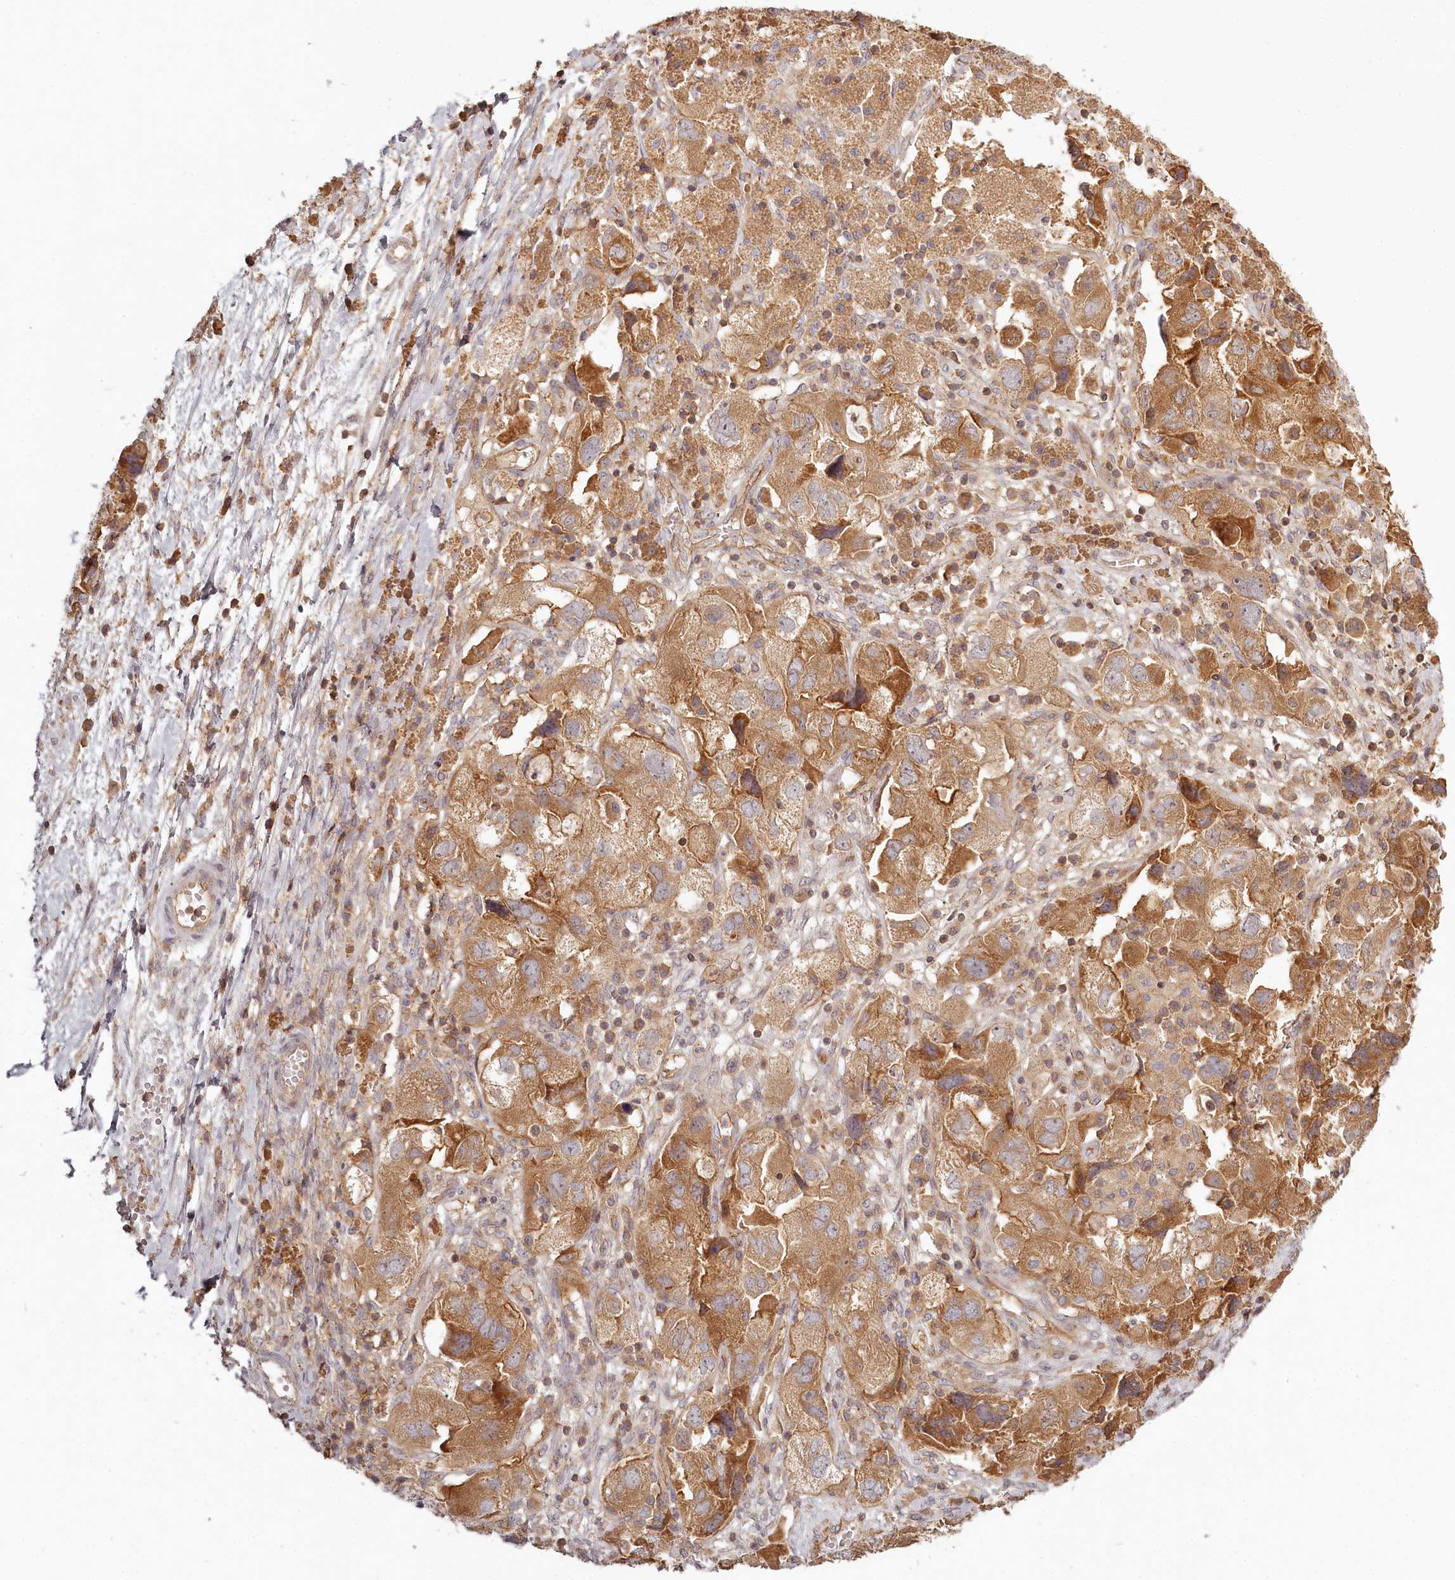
{"staining": {"intensity": "moderate", "quantity": ">75%", "location": "cytoplasmic/membranous"}, "tissue": "ovarian cancer", "cell_type": "Tumor cells", "image_type": "cancer", "snomed": [{"axis": "morphology", "description": "Carcinoma, NOS"}, {"axis": "morphology", "description": "Cystadenocarcinoma, serous, NOS"}, {"axis": "topography", "description": "Ovary"}], "caption": "DAB immunohistochemical staining of human carcinoma (ovarian) exhibits moderate cytoplasmic/membranous protein expression in approximately >75% of tumor cells. (DAB IHC with brightfield microscopy, high magnification).", "gene": "TMIE", "patient": {"sex": "female", "age": 69}}